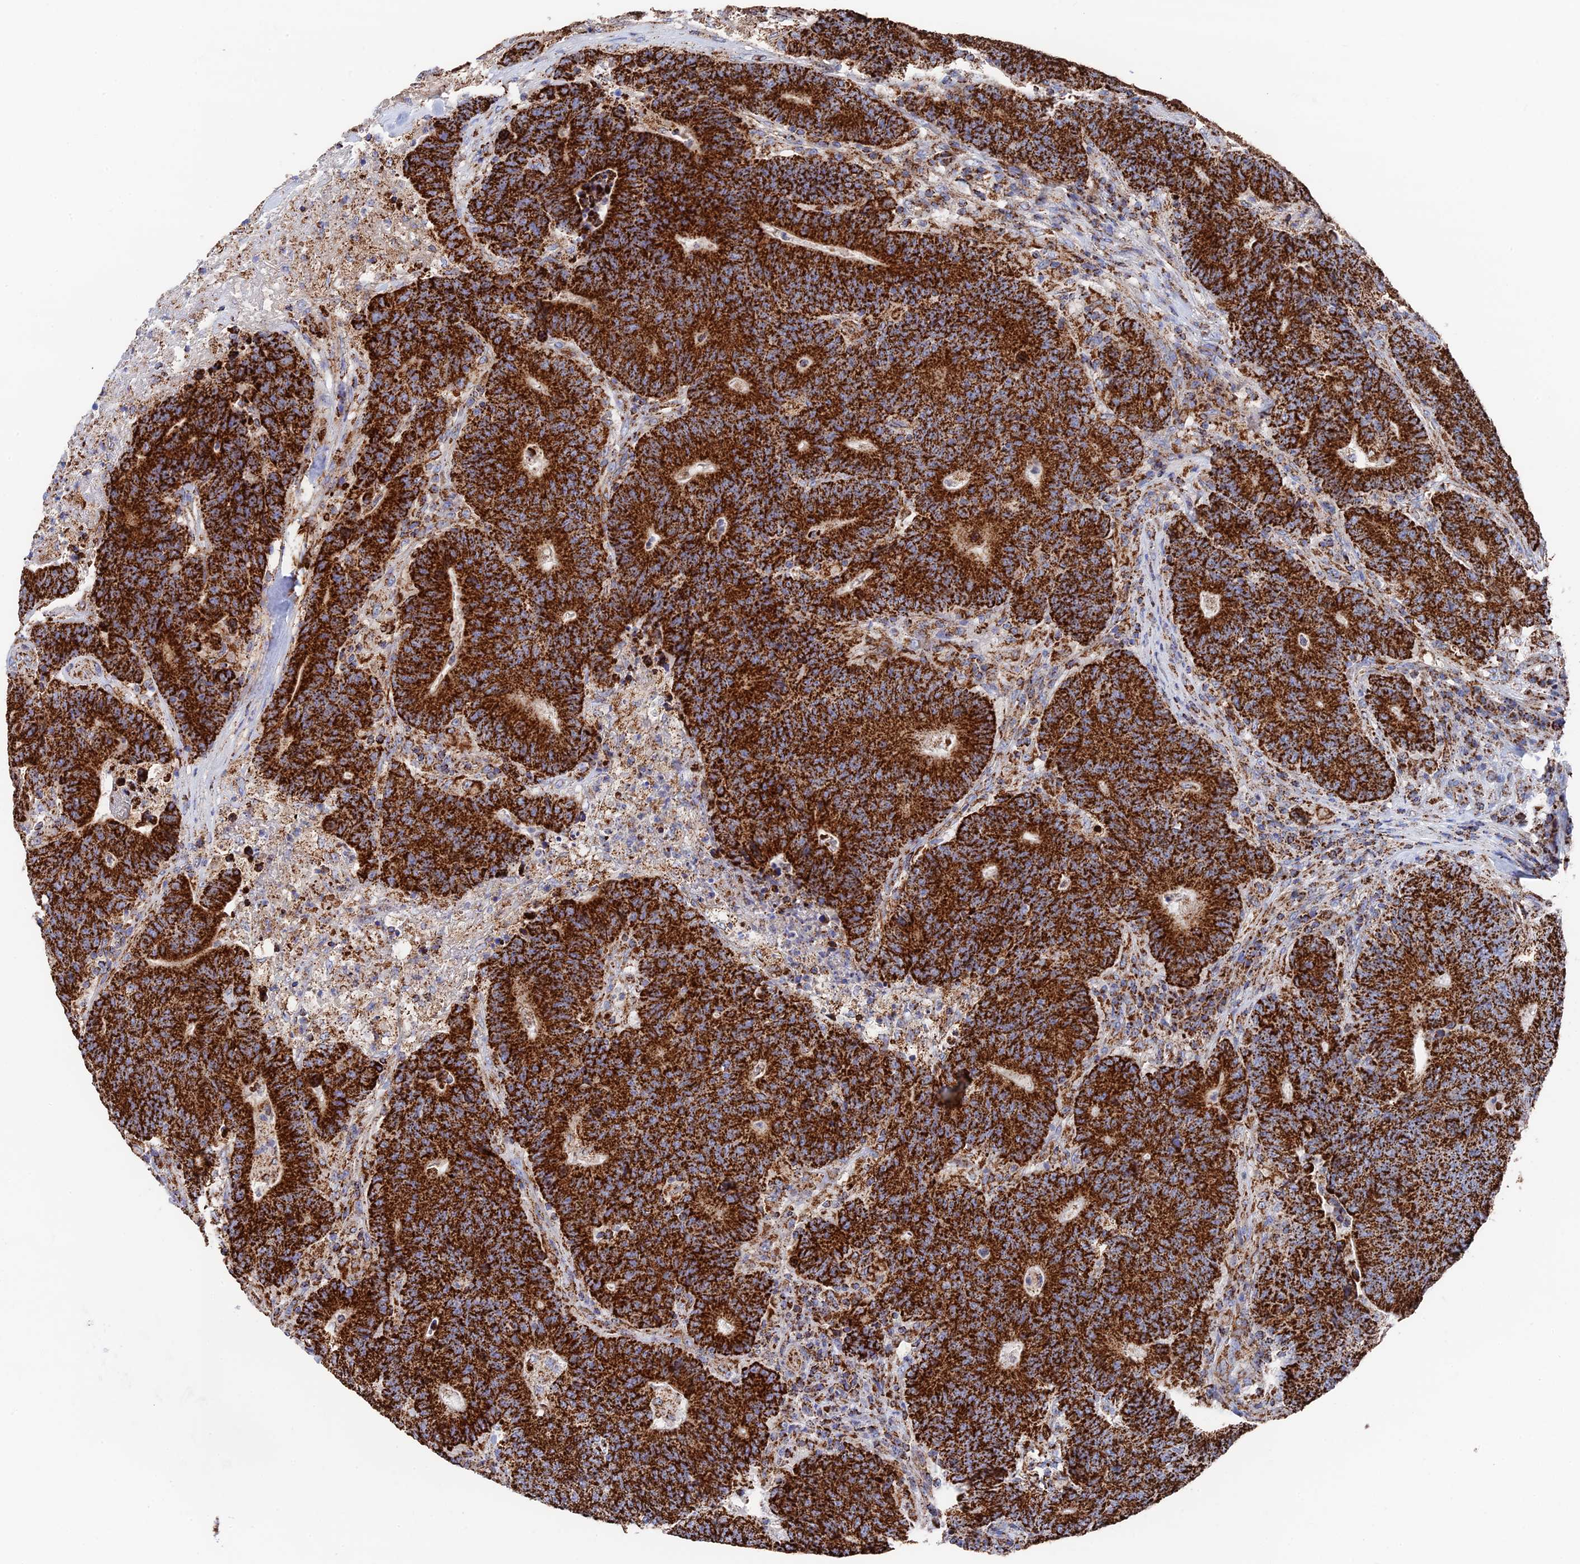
{"staining": {"intensity": "strong", "quantity": ">75%", "location": "cytoplasmic/membranous"}, "tissue": "colorectal cancer", "cell_type": "Tumor cells", "image_type": "cancer", "snomed": [{"axis": "morphology", "description": "Adenocarcinoma, NOS"}, {"axis": "topography", "description": "Colon"}], "caption": "Immunohistochemical staining of human colorectal cancer displays high levels of strong cytoplasmic/membranous positivity in about >75% of tumor cells. (Brightfield microscopy of DAB IHC at high magnification).", "gene": "HAUS8", "patient": {"sex": "female", "age": 75}}